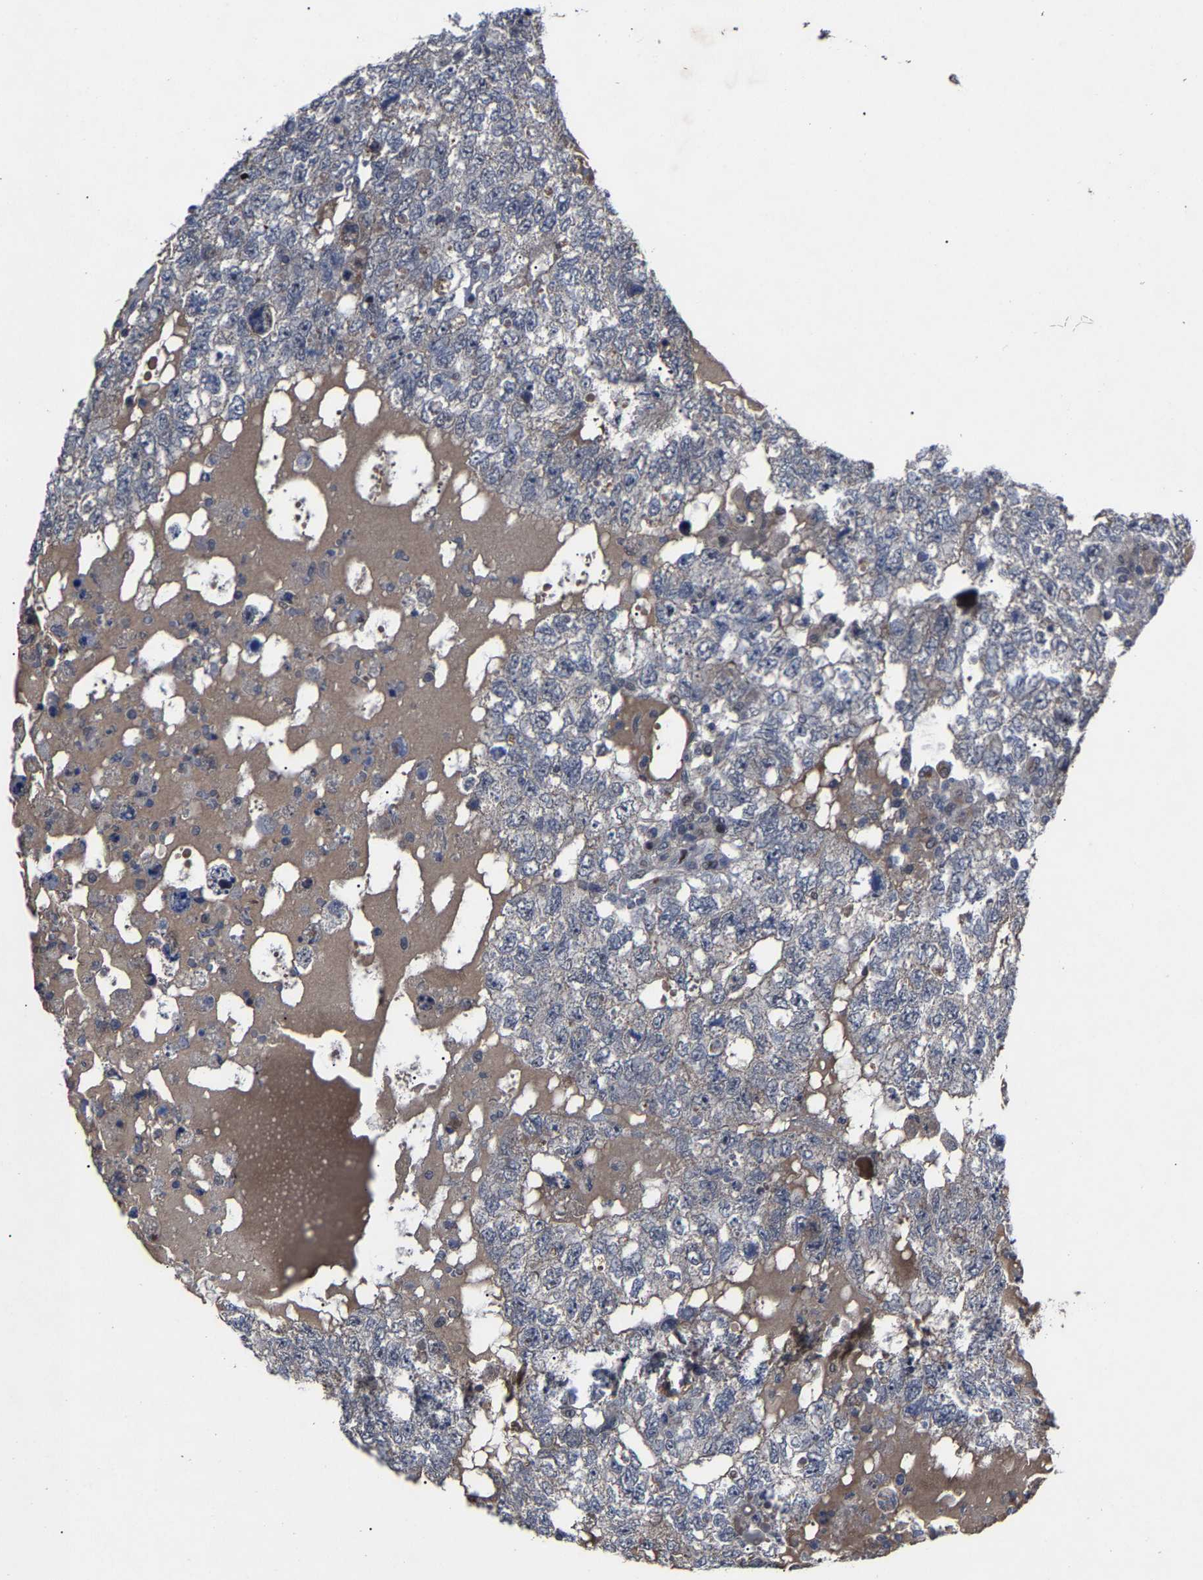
{"staining": {"intensity": "negative", "quantity": "none", "location": "none"}, "tissue": "testis cancer", "cell_type": "Tumor cells", "image_type": "cancer", "snomed": [{"axis": "morphology", "description": "Carcinoma, Embryonal, NOS"}, {"axis": "topography", "description": "Testis"}], "caption": "The image reveals no significant positivity in tumor cells of testis embryonal carcinoma.", "gene": "LSM8", "patient": {"sex": "male", "age": 36}}